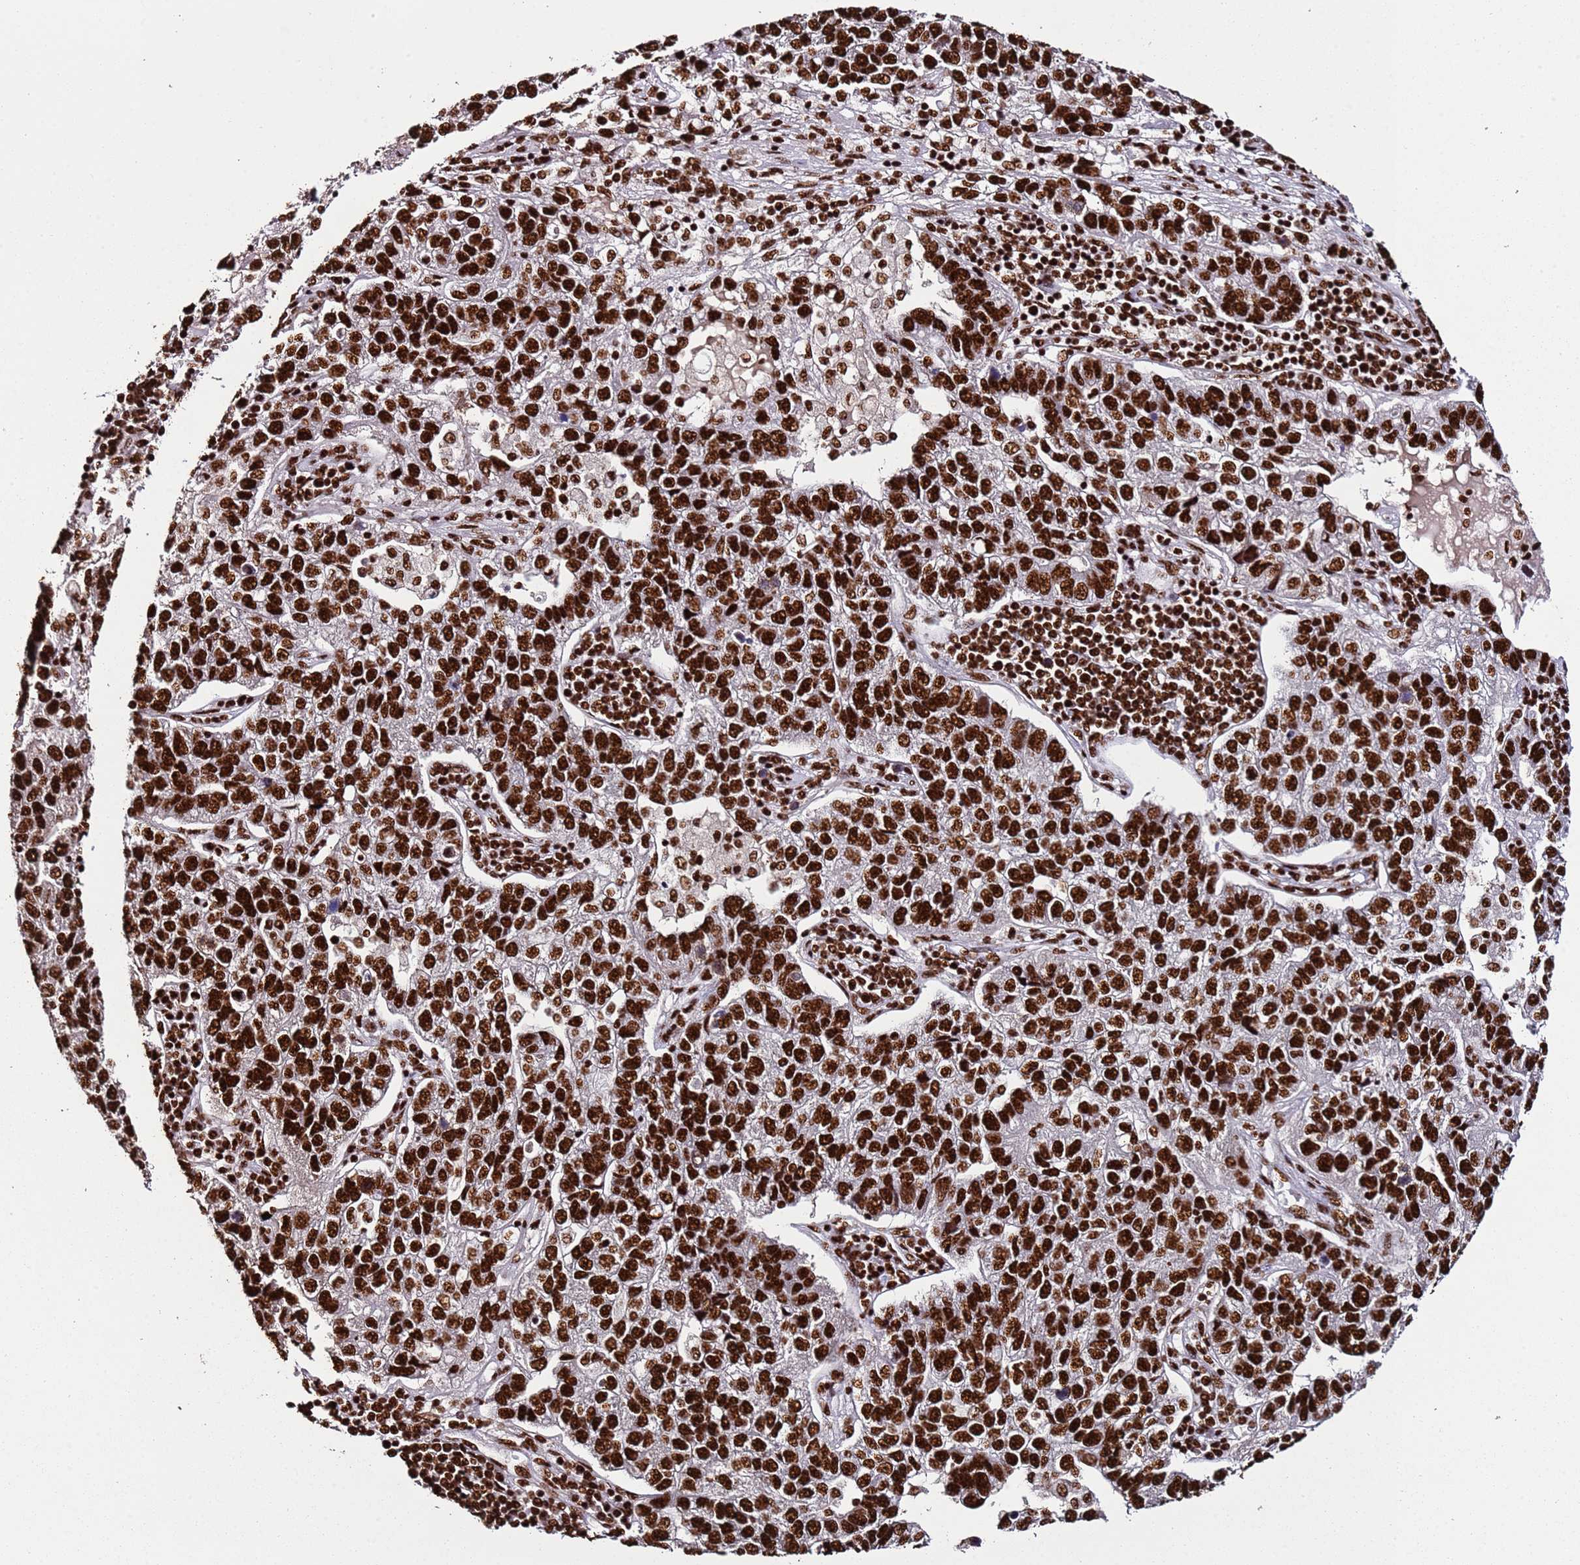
{"staining": {"intensity": "strong", "quantity": ">75%", "location": "nuclear"}, "tissue": "pancreatic cancer", "cell_type": "Tumor cells", "image_type": "cancer", "snomed": [{"axis": "morphology", "description": "Adenocarcinoma, NOS"}, {"axis": "topography", "description": "Pancreas"}], "caption": "Immunohistochemistry (IHC) of adenocarcinoma (pancreatic) displays high levels of strong nuclear positivity in approximately >75% of tumor cells.", "gene": "C6orf226", "patient": {"sex": "female", "age": 61}}